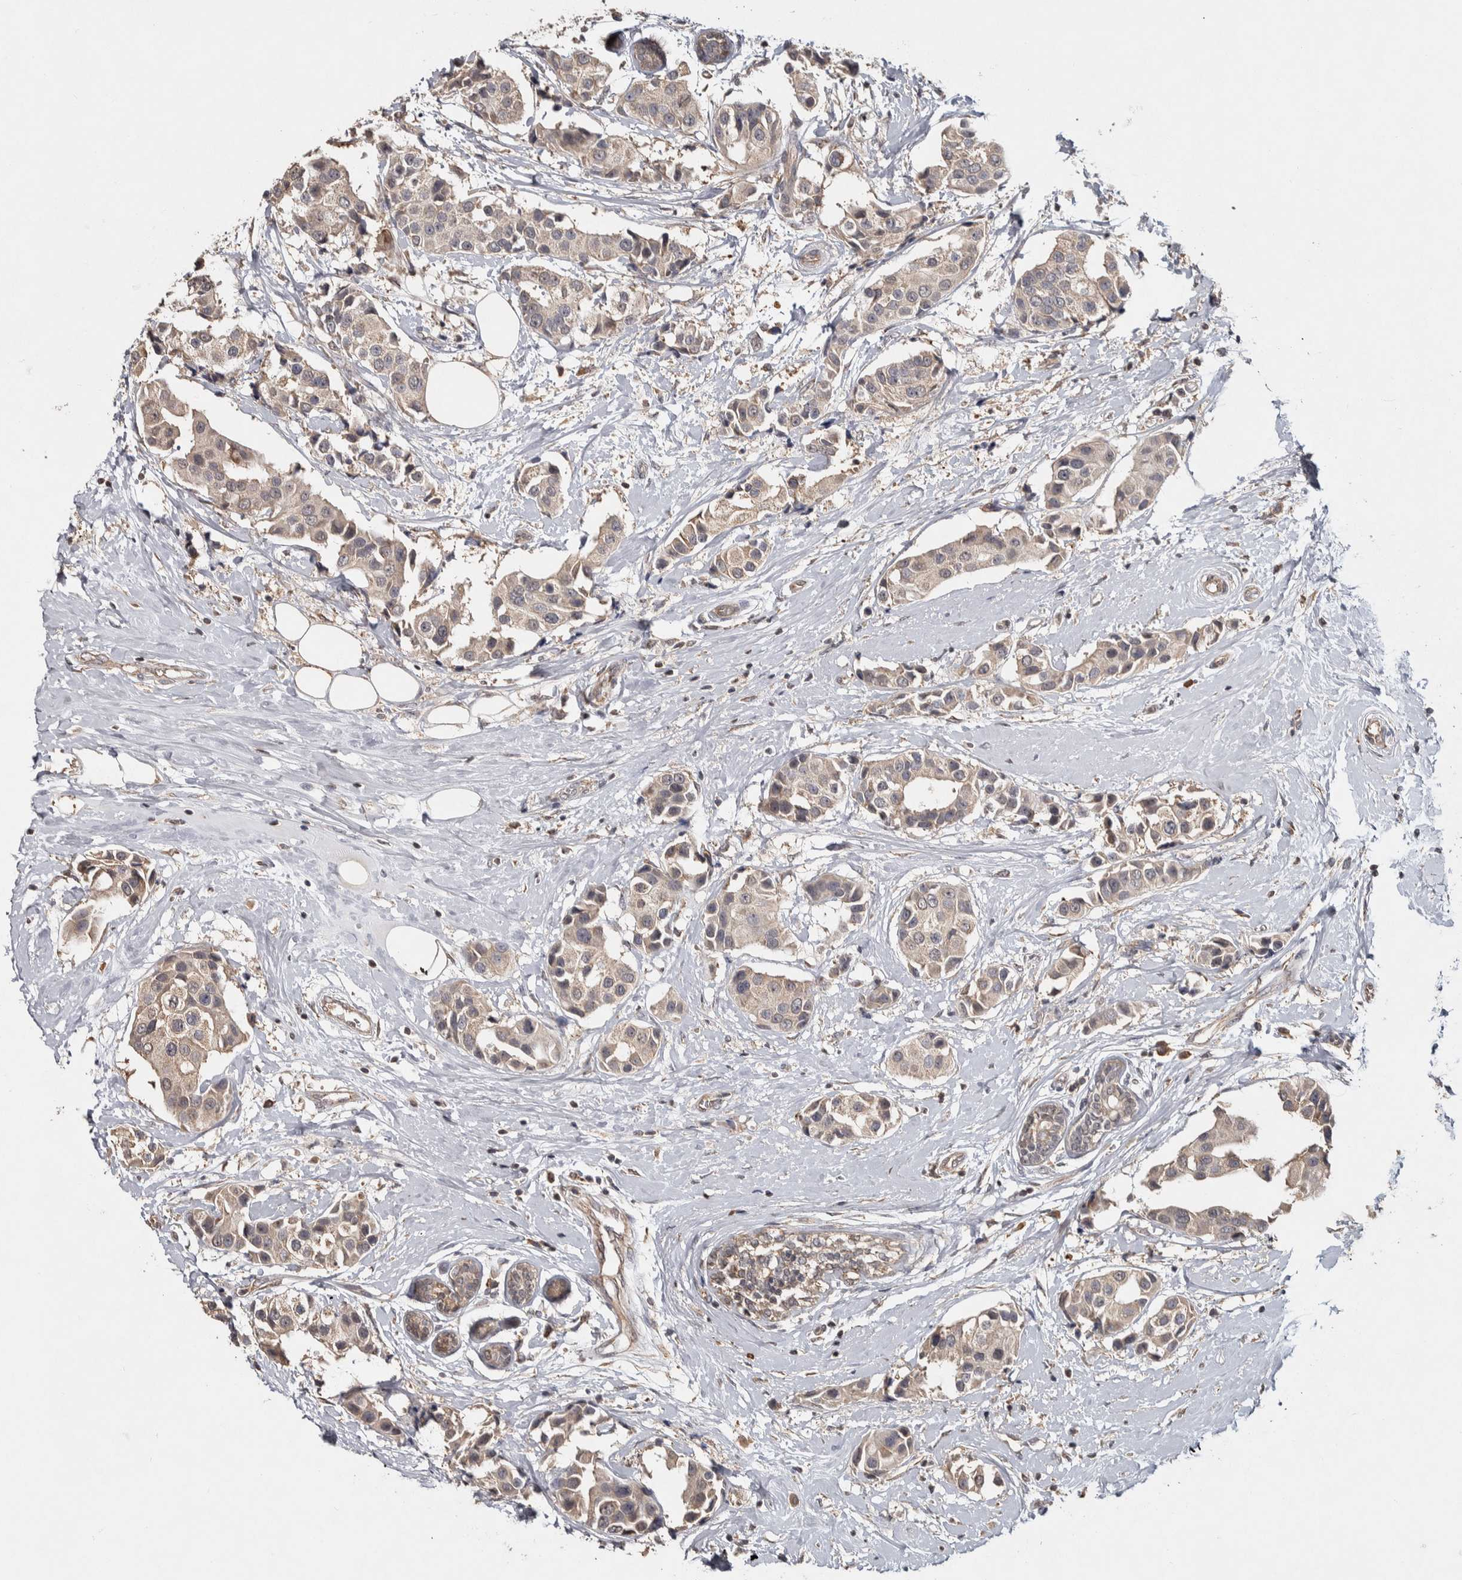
{"staining": {"intensity": "weak", "quantity": "<25%", "location": "cytoplasmic/membranous"}, "tissue": "breast cancer", "cell_type": "Tumor cells", "image_type": "cancer", "snomed": [{"axis": "morphology", "description": "Normal tissue, NOS"}, {"axis": "morphology", "description": "Duct carcinoma"}, {"axis": "topography", "description": "Breast"}], "caption": "Tumor cells are negative for protein expression in human invasive ductal carcinoma (breast).", "gene": "EIF3H", "patient": {"sex": "female", "age": 39}}